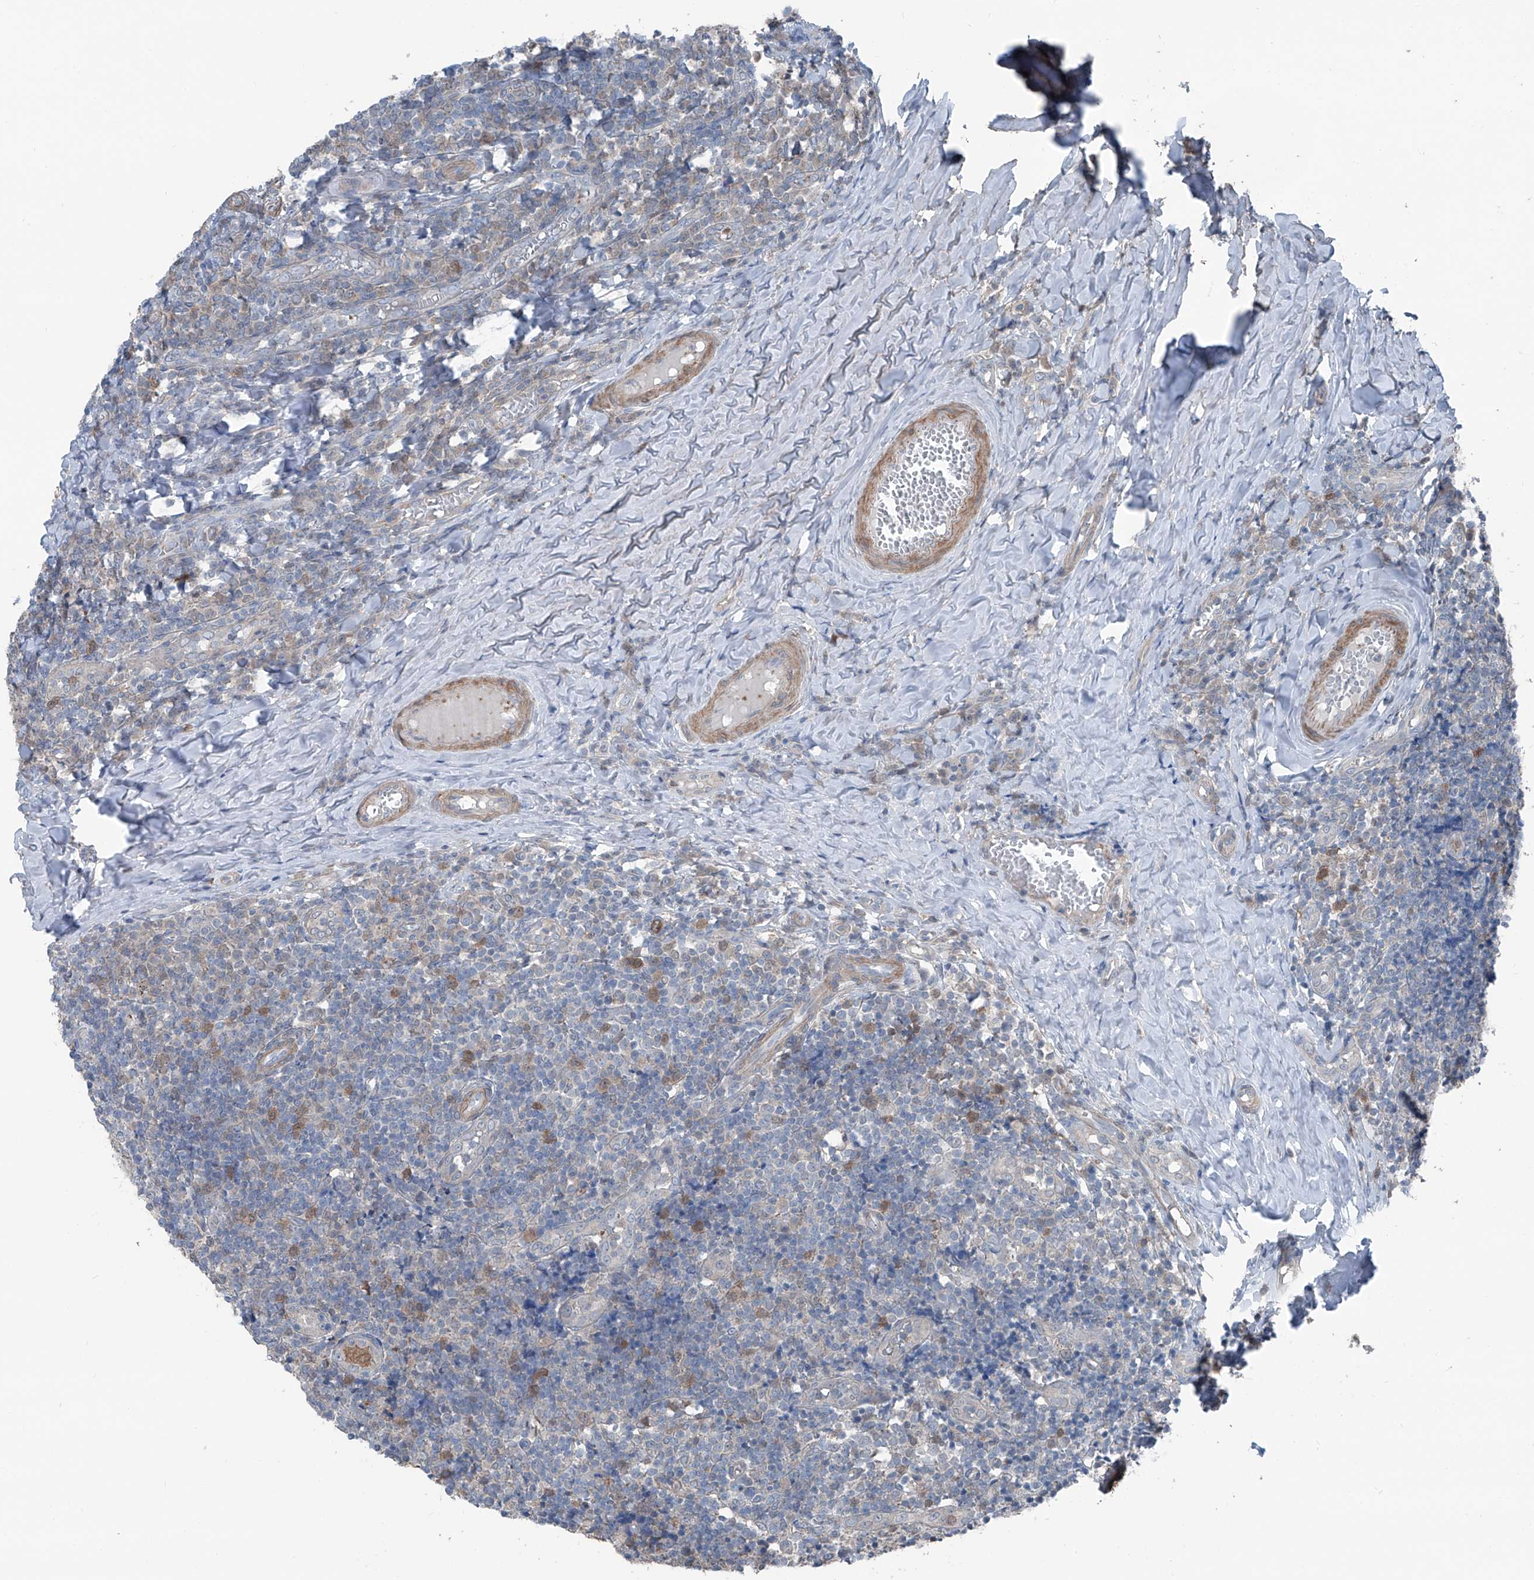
{"staining": {"intensity": "weak", "quantity": "25%-75%", "location": "cytoplasmic/membranous"}, "tissue": "tonsil", "cell_type": "Germinal center cells", "image_type": "normal", "snomed": [{"axis": "morphology", "description": "Normal tissue, NOS"}, {"axis": "topography", "description": "Tonsil"}], "caption": "Tonsil stained with IHC exhibits weak cytoplasmic/membranous staining in about 25%-75% of germinal center cells.", "gene": "HSPB11", "patient": {"sex": "female", "age": 19}}